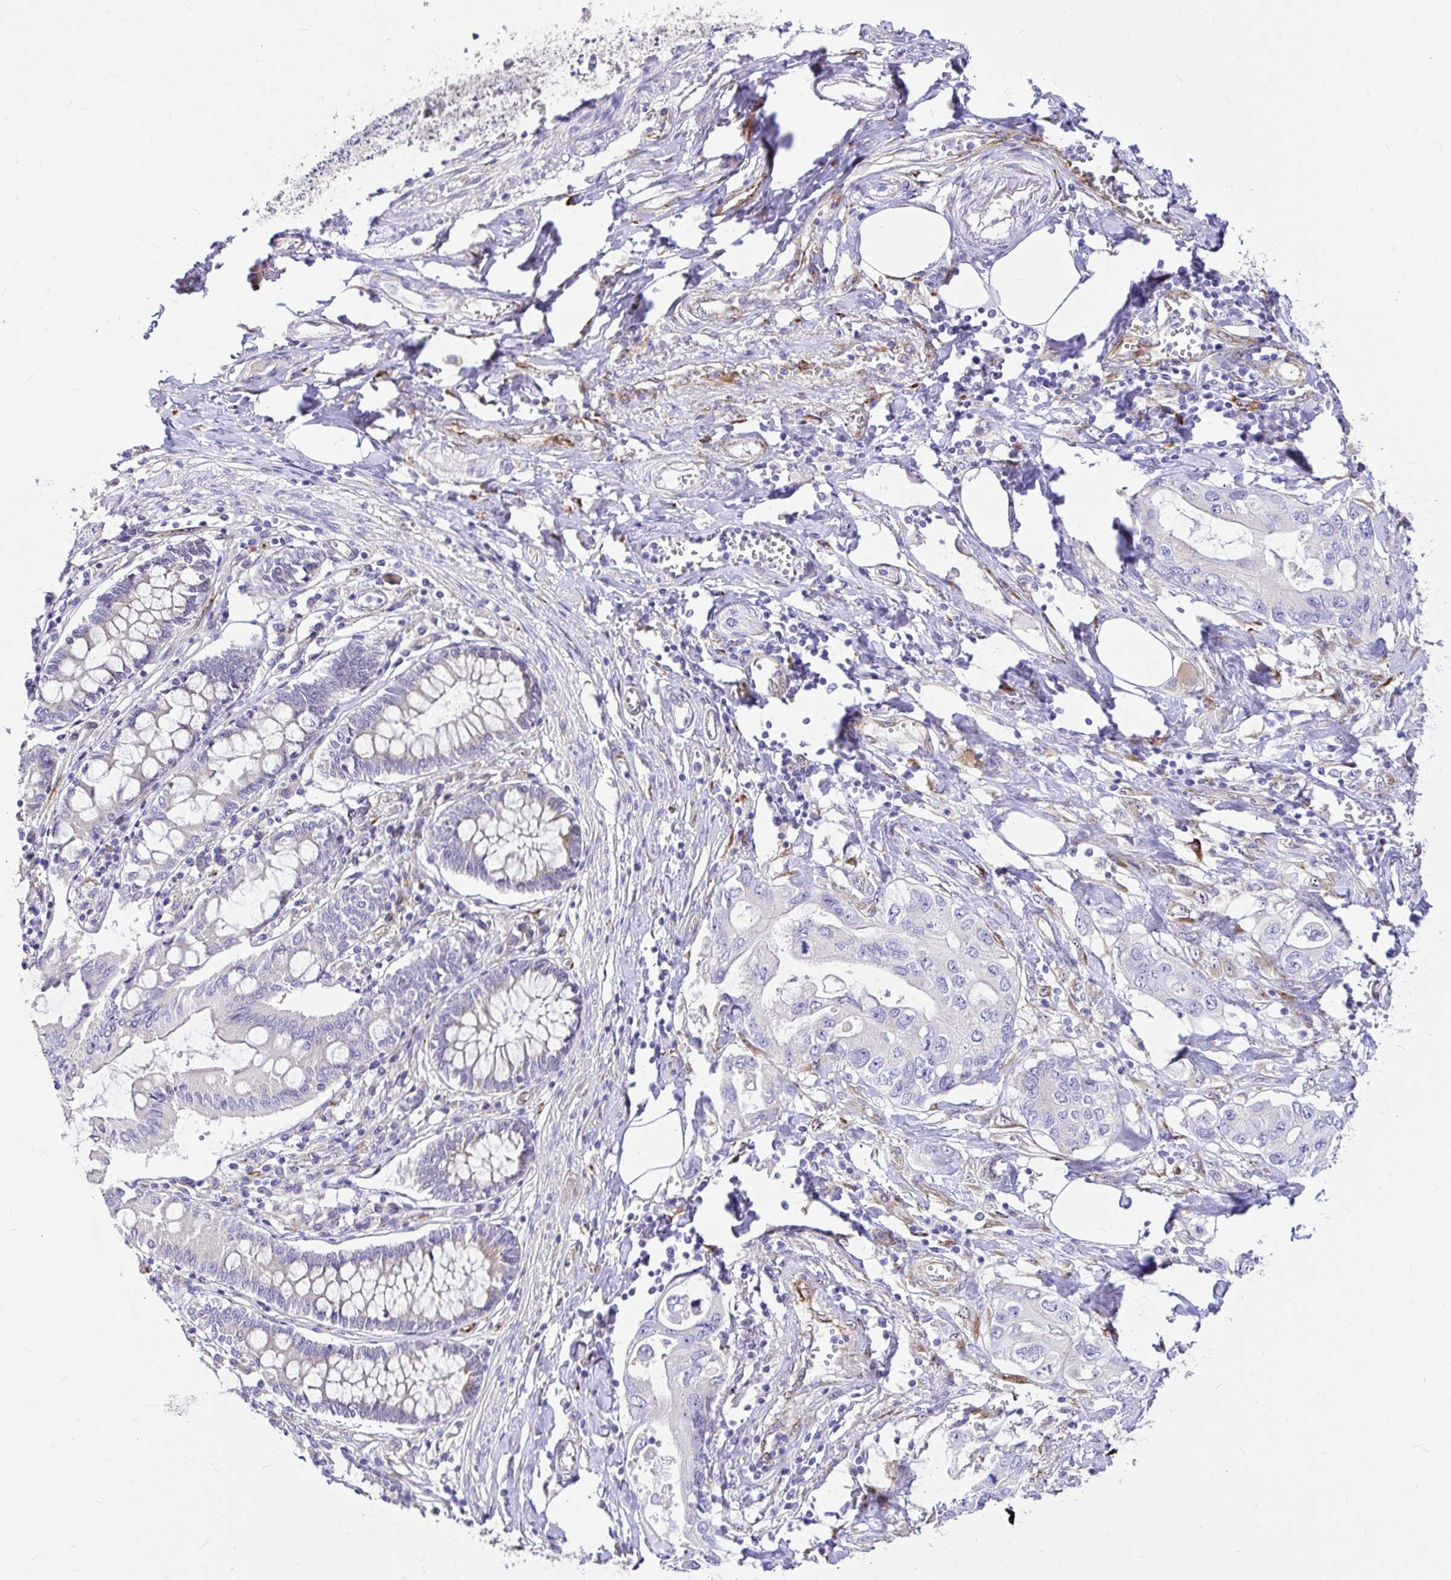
{"staining": {"intensity": "negative", "quantity": "none", "location": "none"}, "tissue": "pancreatic cancer", "cell_type": "Tumor cells", "image_type": "cancer", "snomed": [{"axis": "morphology", "description": "Adenocarcinoma, NOS"}, {"axis": "topography", "description": "Pancreas"}], "caption": "Tumor cells are negative for brown protein staining in adenocarcinoma (pancreatic). The staining was performed using DAB to visualize the protein expression in brown, while the nuclei were stained in blue with hematoxylin (Magnification: 20x).", "gene": "GABBR2", "patient": {"sex": "female", "age": 63}}